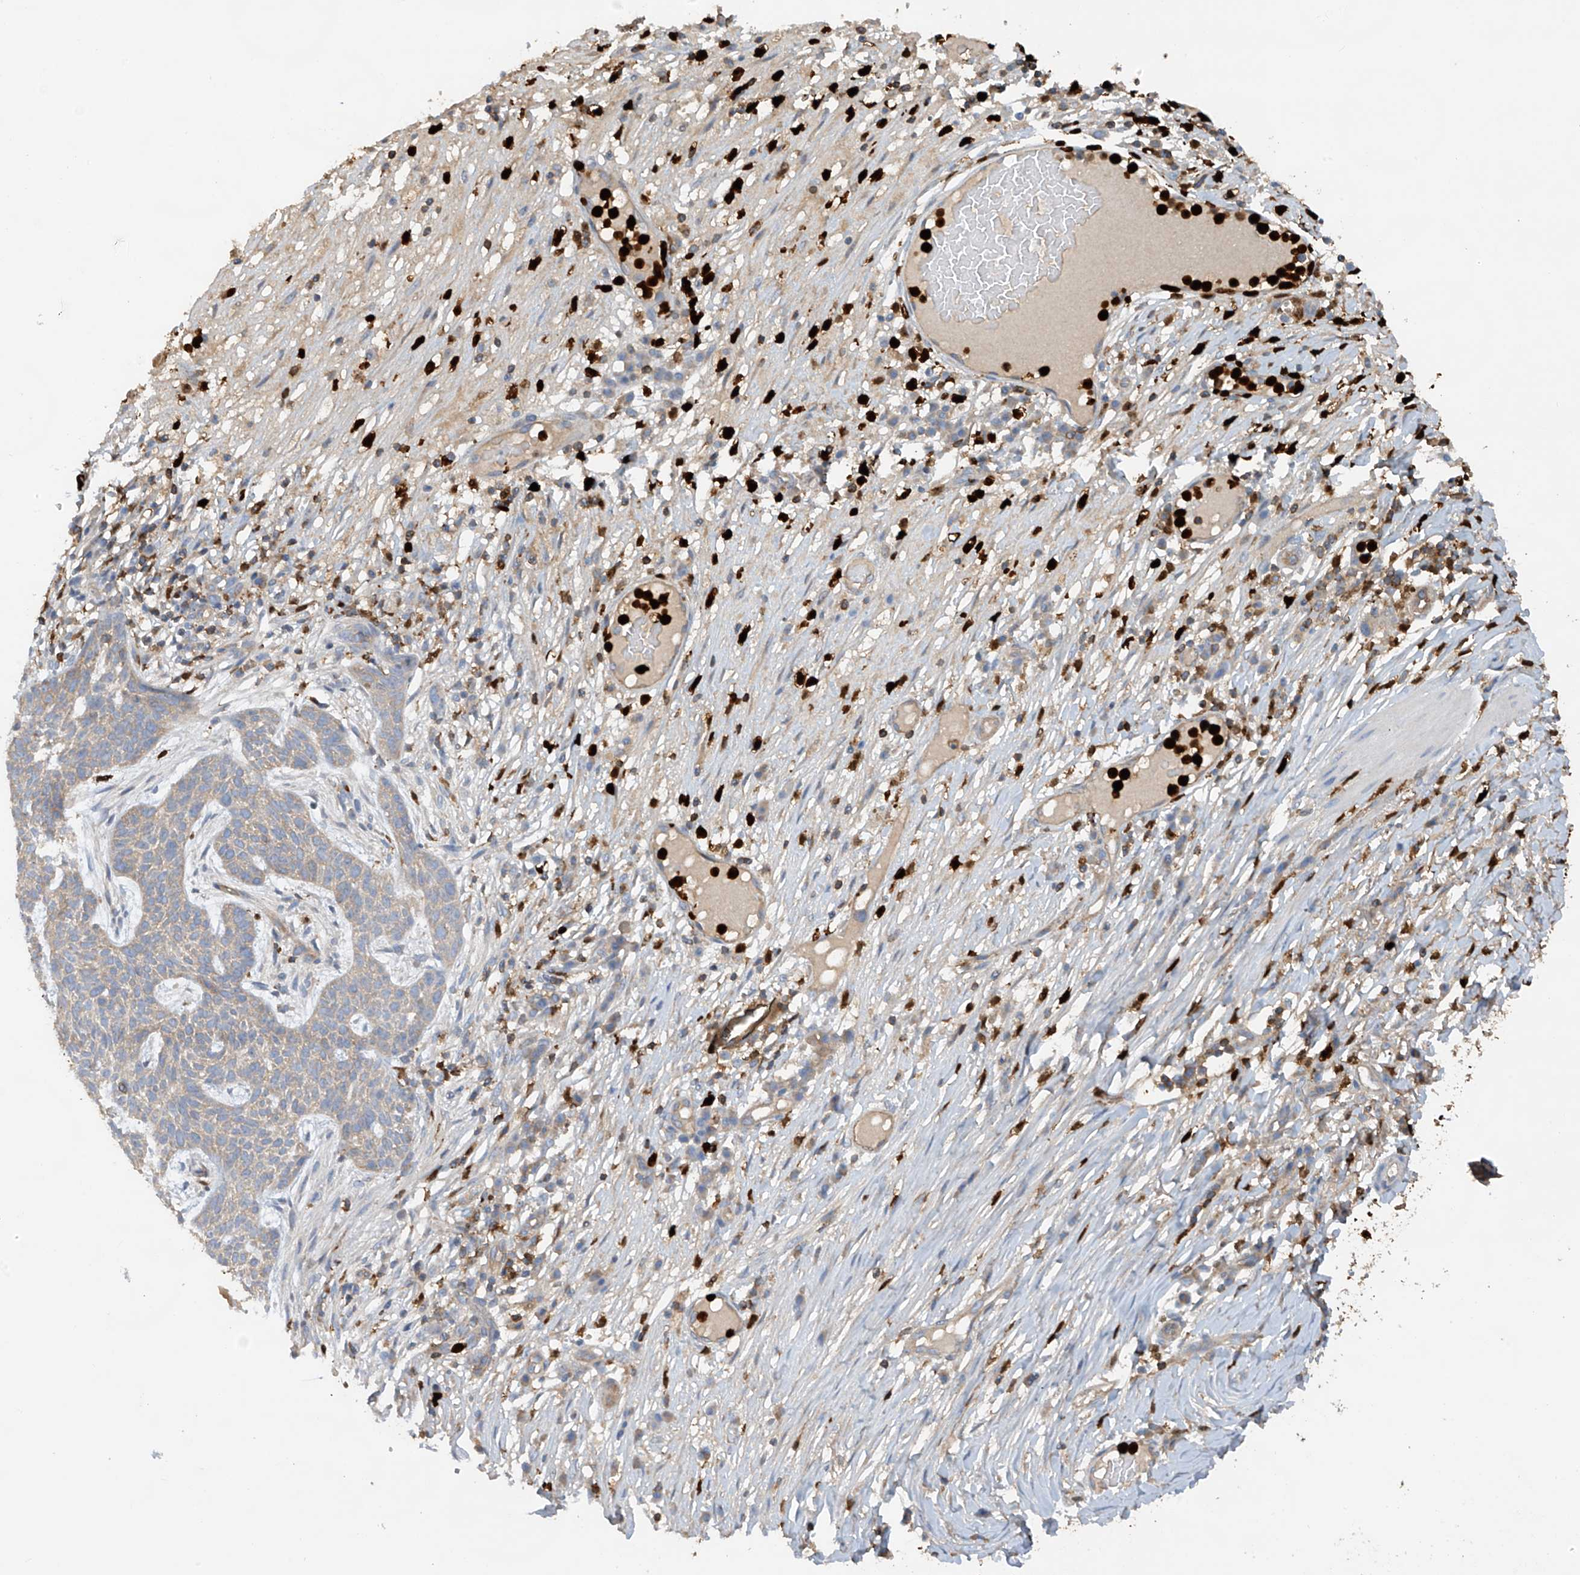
{"staining": {"intensity": "weak", "quantity": "25%-75%", "location": "cytoplasmic/membranous"}, "tissue": "skin cancer", "cell_type": "Tumor cells", "image_type": "cancer", "snomed": [{"axis": "morphology", "description": "Normal tissue, NOS"}, {"axis": "morphology", "description": "Basal cell carcinoma"}, {"axis": "topography", "description": "Skin"}], "caption": "IHC (DAB (3,3'-diaminobenzidine)) staining of human skin cancer shows weak cytoplasmic/membranous protein staining in approximately 25%-75% of tumor cells.", "gene": "PHACTR2", "patient": {"sex": "male", "age": 64}}